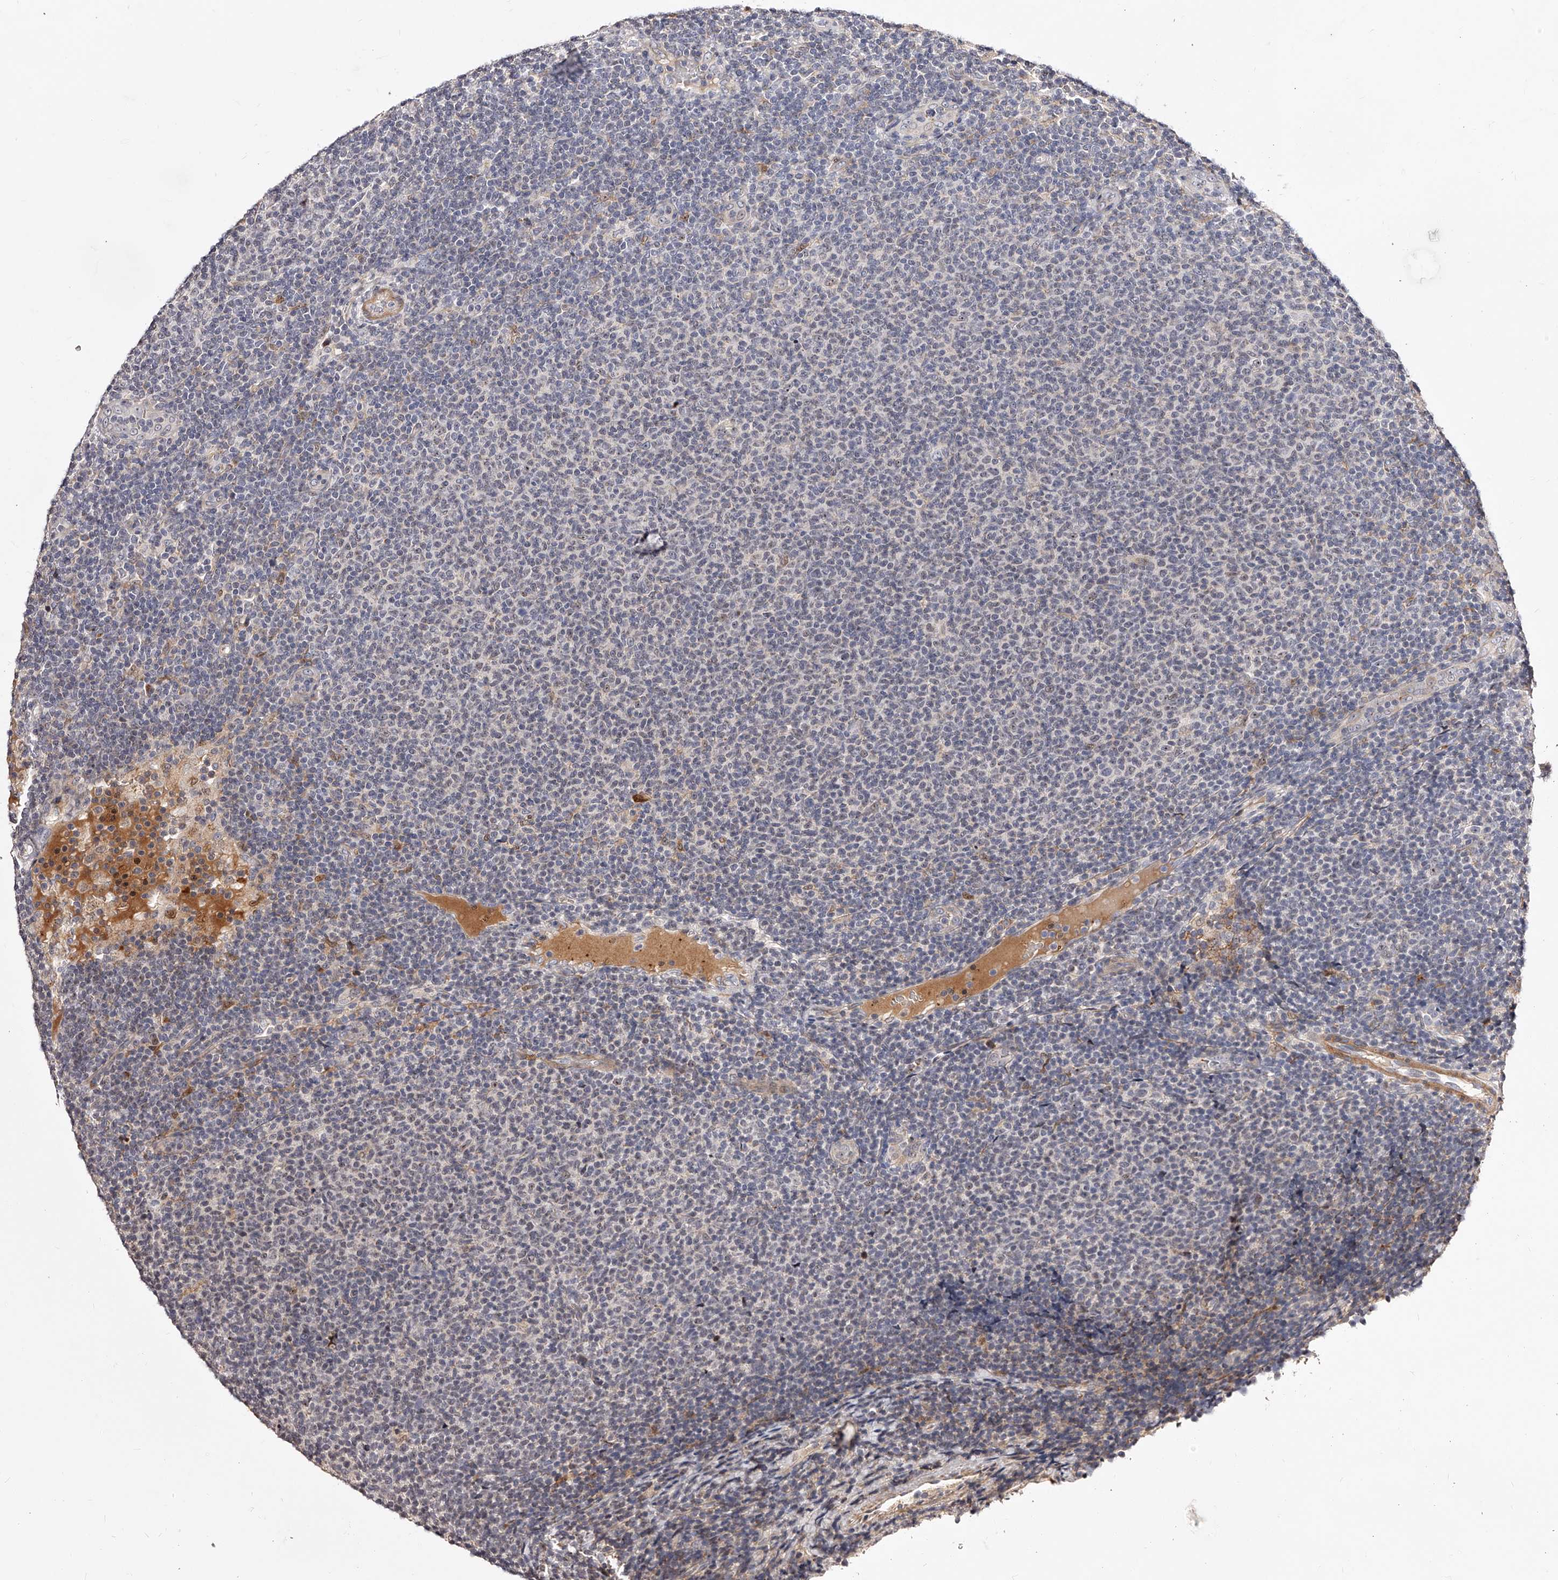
{"staining": {"intensity": "negative", "quantity": "none", "location": "none"}, "tissue": "lymphoma", "cell_type": "Tumor cells", "image_type": "cancer", "snomed": [{"axis": "morphology", "description": "Malignant lymphoma, non-Hodgkin's type, Low grade"}, {"axis": "topography", "description": "Lymph node"}], "caption": "The immunohistochemistry photomicrograph has no significant staining in tumor cells of lymphoma tissue. The staining is performed using DAB (3,3'-diaminobenzidine) brown chromogen with nuclei counter-stained in using hematoxylin.", "gene": "ZNF502", "patient": {"sex": "male", "age": 66}}